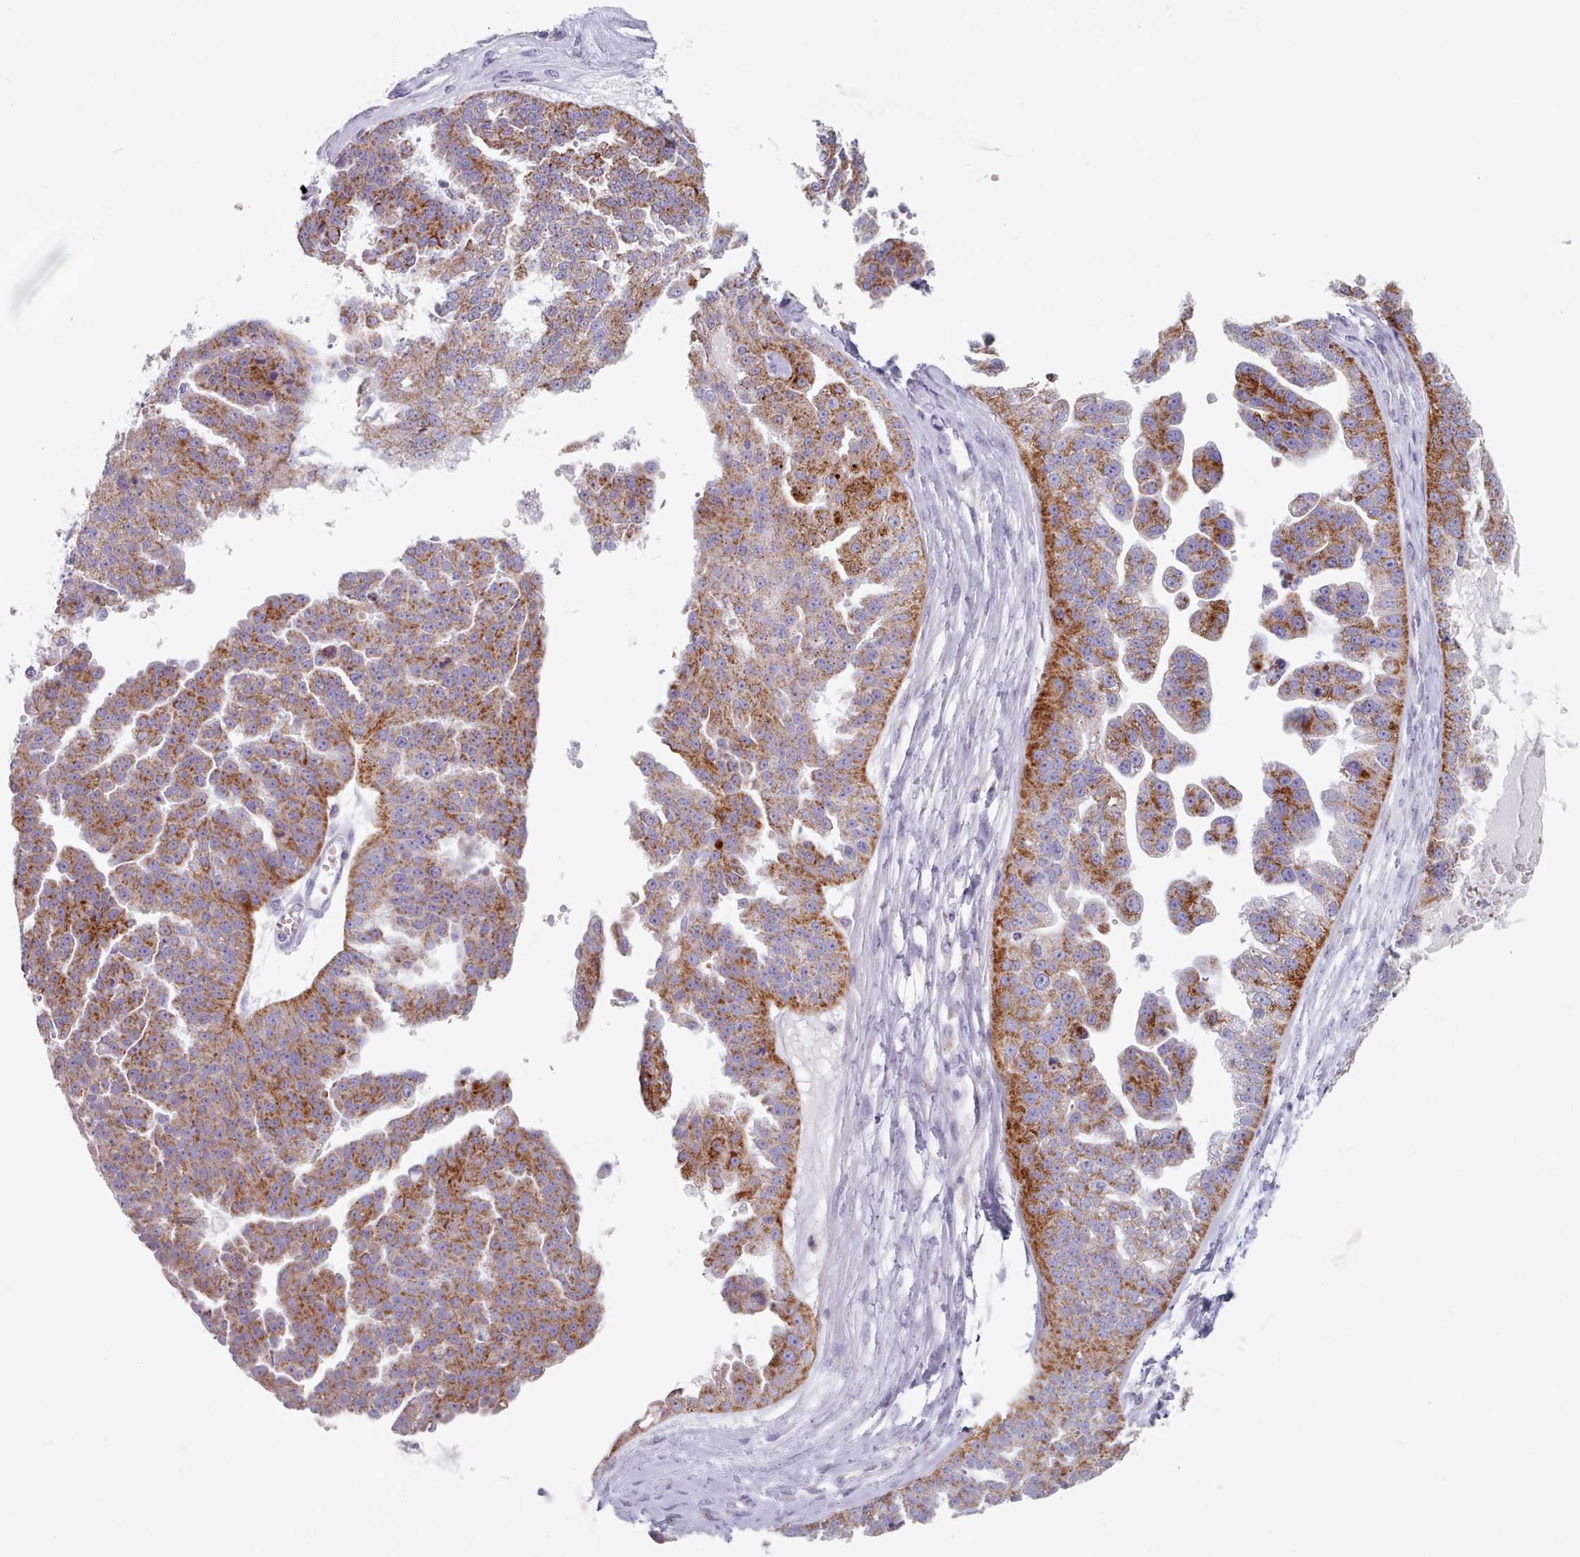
{"staining": {"intensity": "moderate", "quantity": ">75%", "location": "cytoplasmic/membranous"}, "tissue": "ovarian cancer", "cell_type": "Tumor cells", "image_type": "cancer", "snomed": [{"axis": "morphology", "description": "Cystadenocarcinoma, serous, NOS"}, {"axis": "topography", "description": "Ovary"}], "caption": "Protein analysis of serous cystadenocarcinoma (ovarian) tissue demonstrates moderate cytoplasmic/membranous expression in about >75% of tumor cells.", "gene": "FAM170B", "patient": {"sex": "female", "age": 58}}